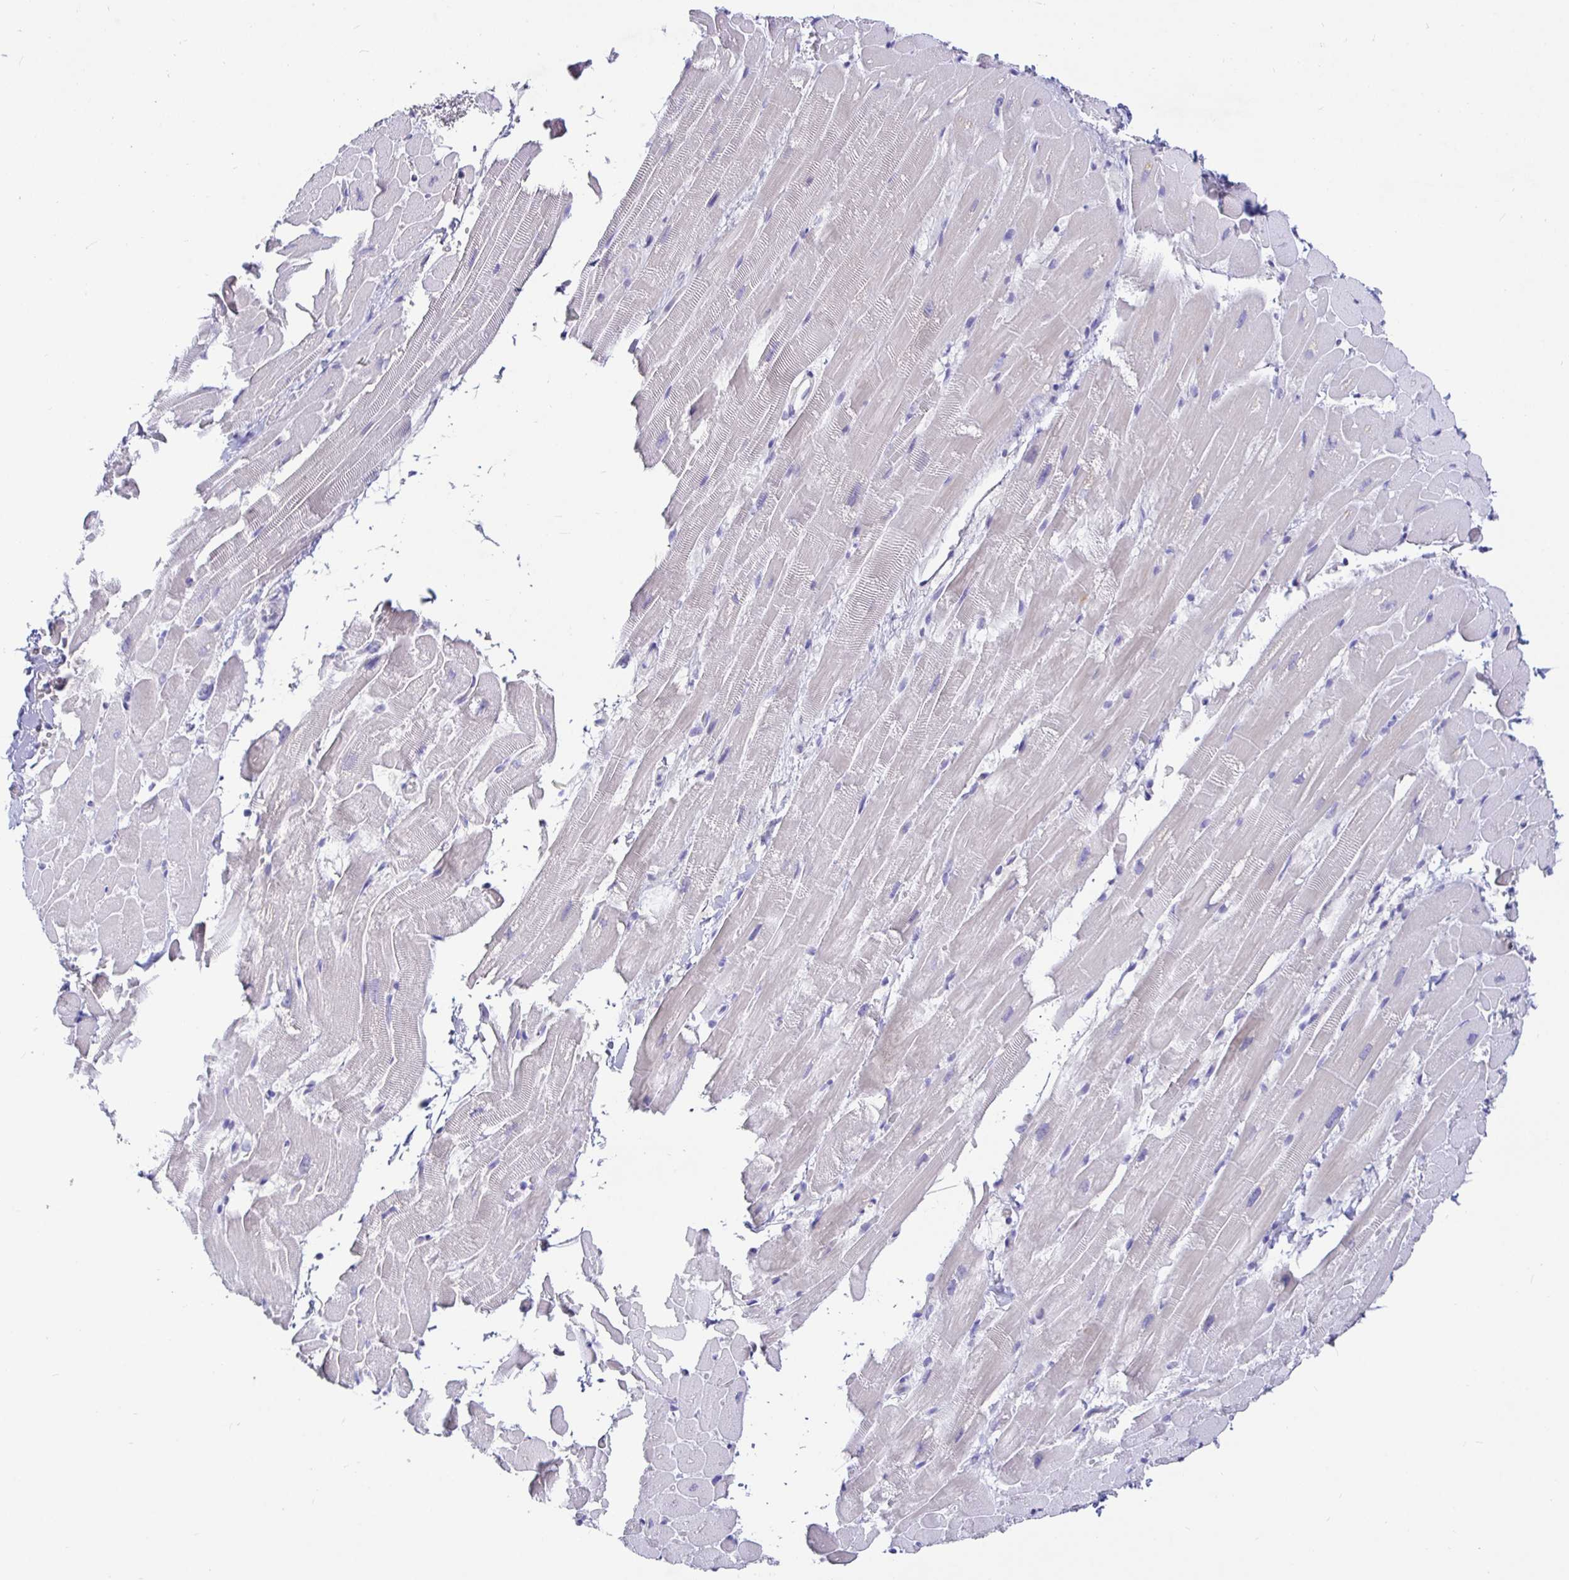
{"staining": {"intensity": "negative", "quantity": "none", "location": "none"}, "tissue": "heart muscle", "cell_type": "Cardiomyocytes", "image_type": "normal", "snomed": [{"axis": "morphology", "description": "Normal tissue, NOS"}, {"axis": "topography", "description": "Heart"}], "caption": "Histopathology image shows no significant protein positivity in cardiomyocytes of benign heart muscle. (Immunohistochemistry, brightfield microscopy, high magnification).", "gene": "TPTE", "patient": {"sex": "male", "age": 37}}